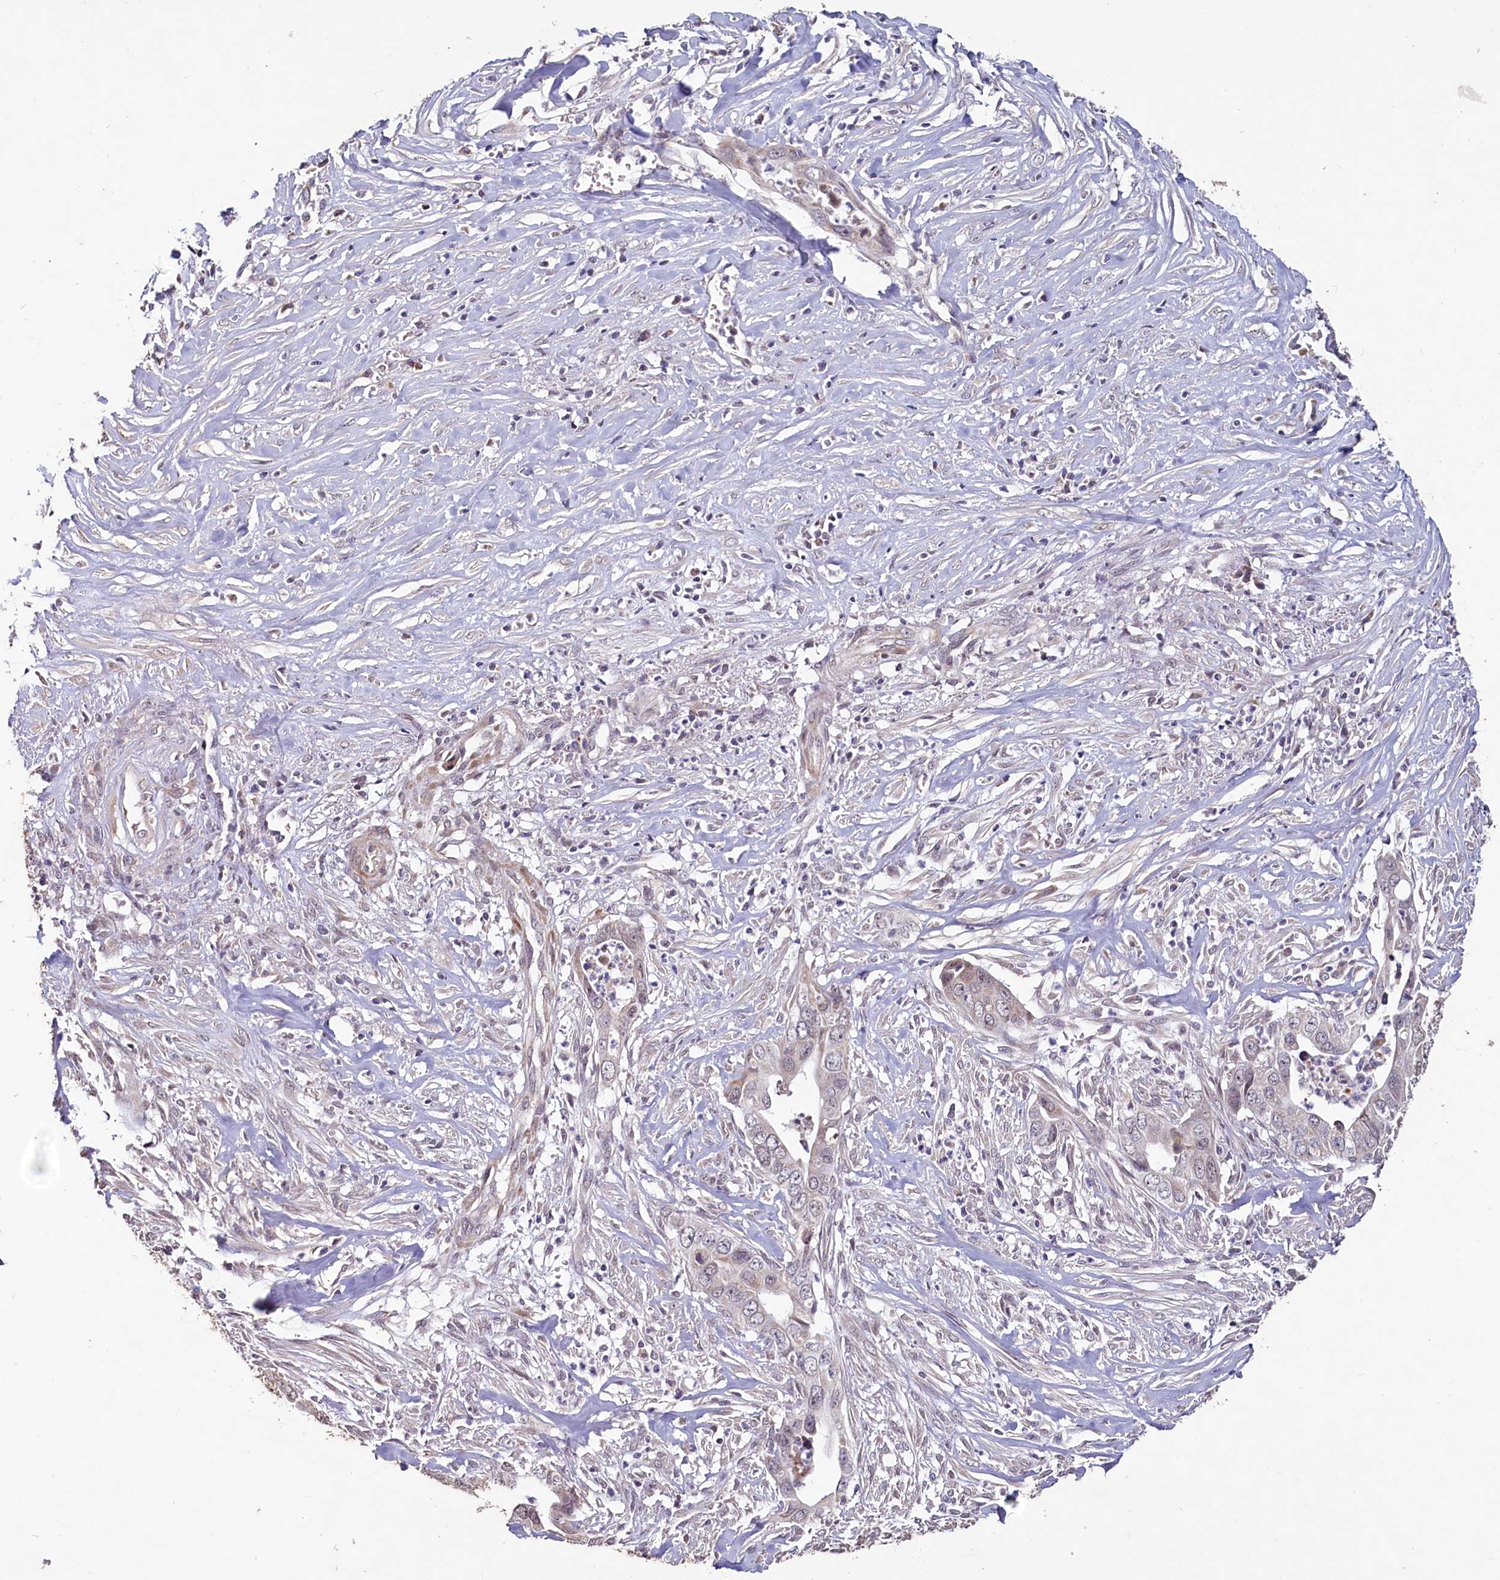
{"staining": {"intensity": "negative", "quantity": "none", "location": "none"}, "tissue": "liver cancer", "cell_type": "Tumor cells", "image_type": "cancer", "snomed": [{"axis": "morphology", "description": "Cholangiocarcinoma"}, {"axis": "topography", "description": "Liver"}], "caption": "Protein analysis of liver cancer reveals no significant positivity in tumor cells.", "gene": "PDE6D", "patient": {"sex": "female", "age": 79}}